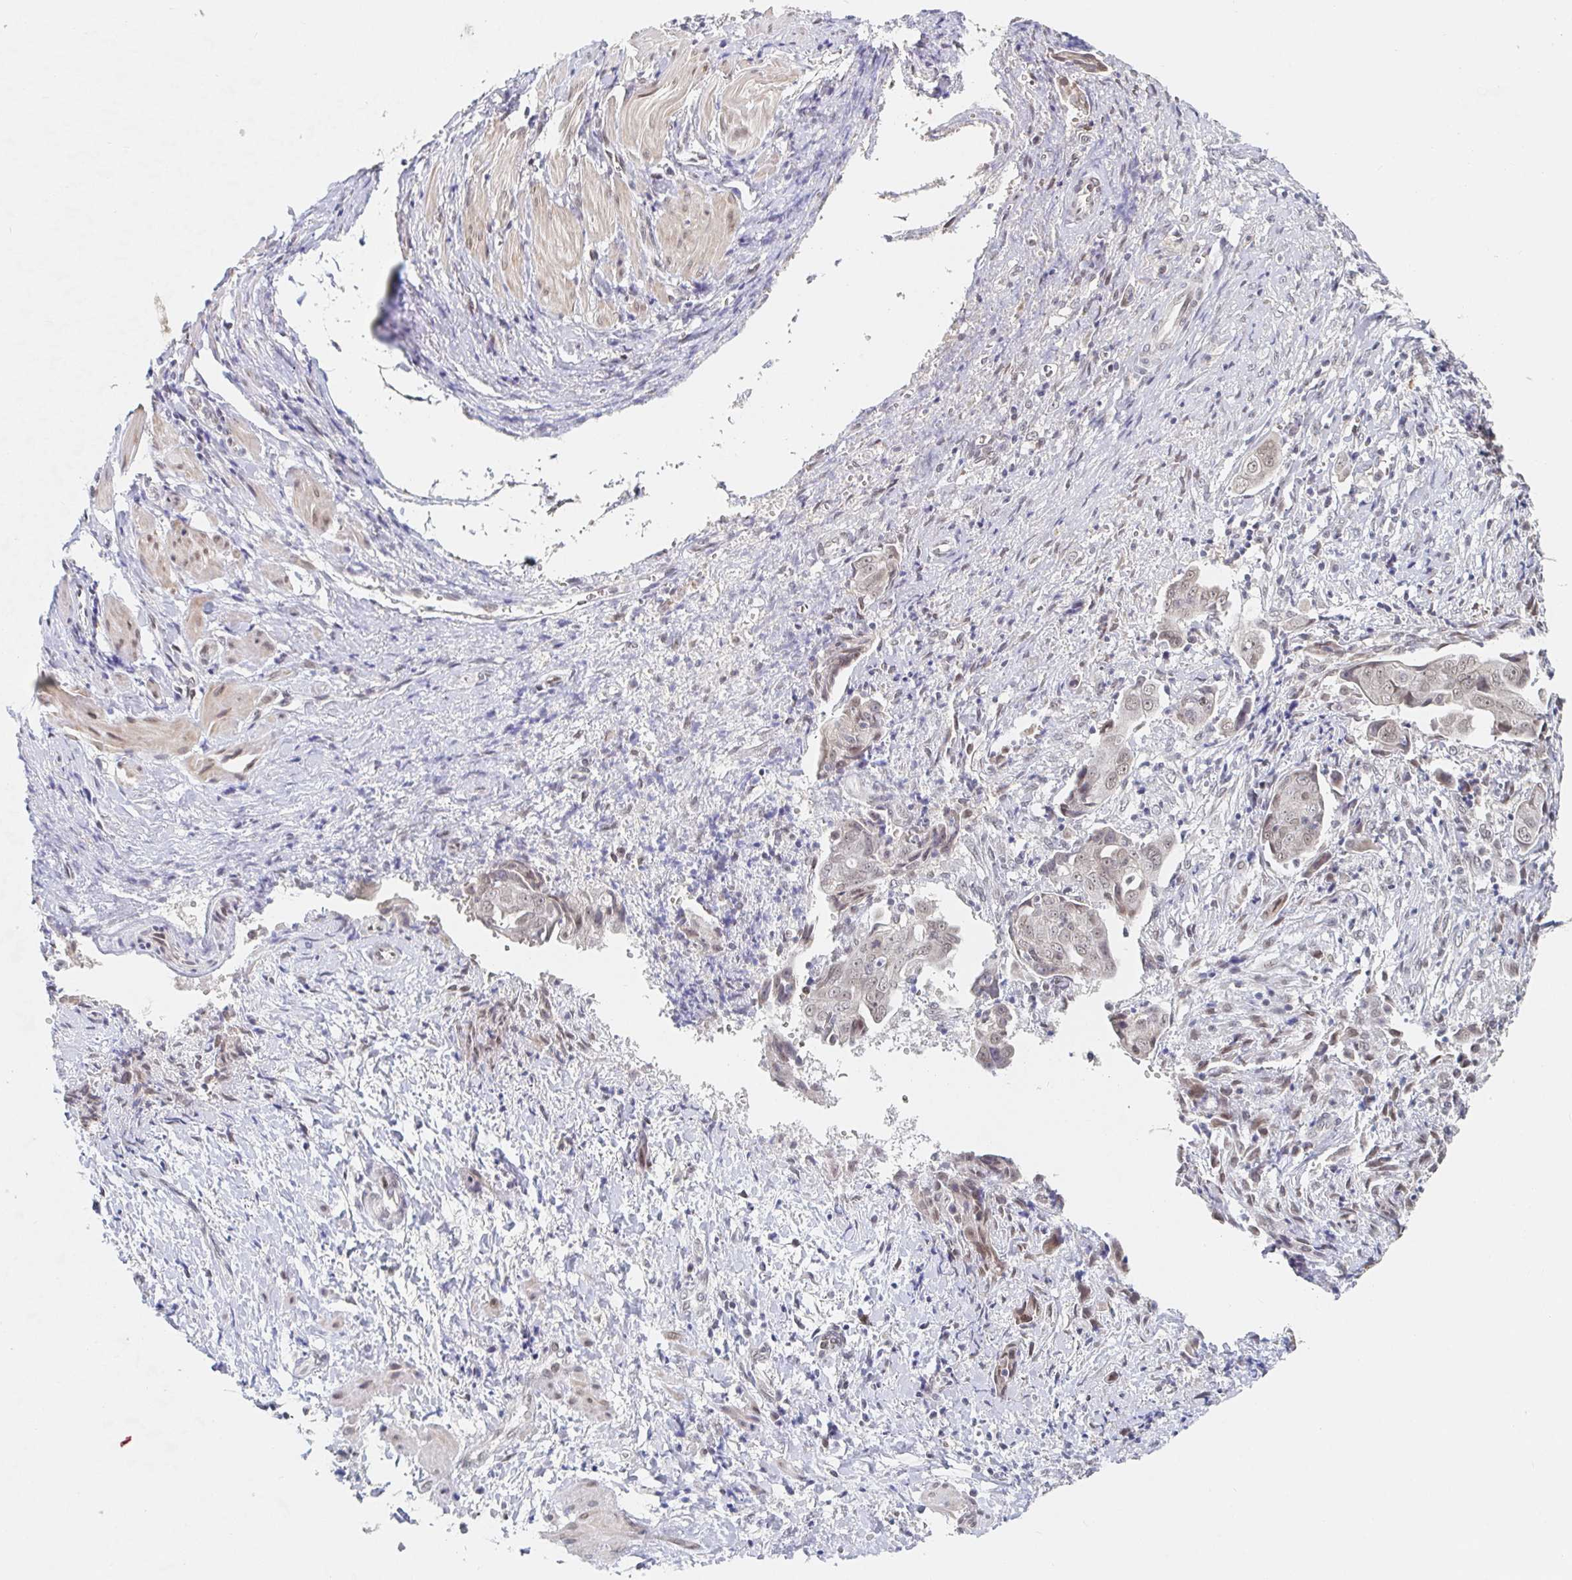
{"staining": {"intensity": "weak", "quantity": "<25%", "location": "nuclear"}, "tissue": "ovarian cancer", "cell_type": "Tumor cells", "image_type": "cancer", "snomed": [{"axis": "morphology", "description": "Carcinoma, endometroid"}, {"axis": "topography", "description": "Ovary"}], "caption": "Human endometroid carcinoma (ovarian) stained for a protein using immunohistochemistry (IHC) exhibits no expression in tumor cells.", "gene": "CHD2", "patient": {"sex": "female", "age": 70}}